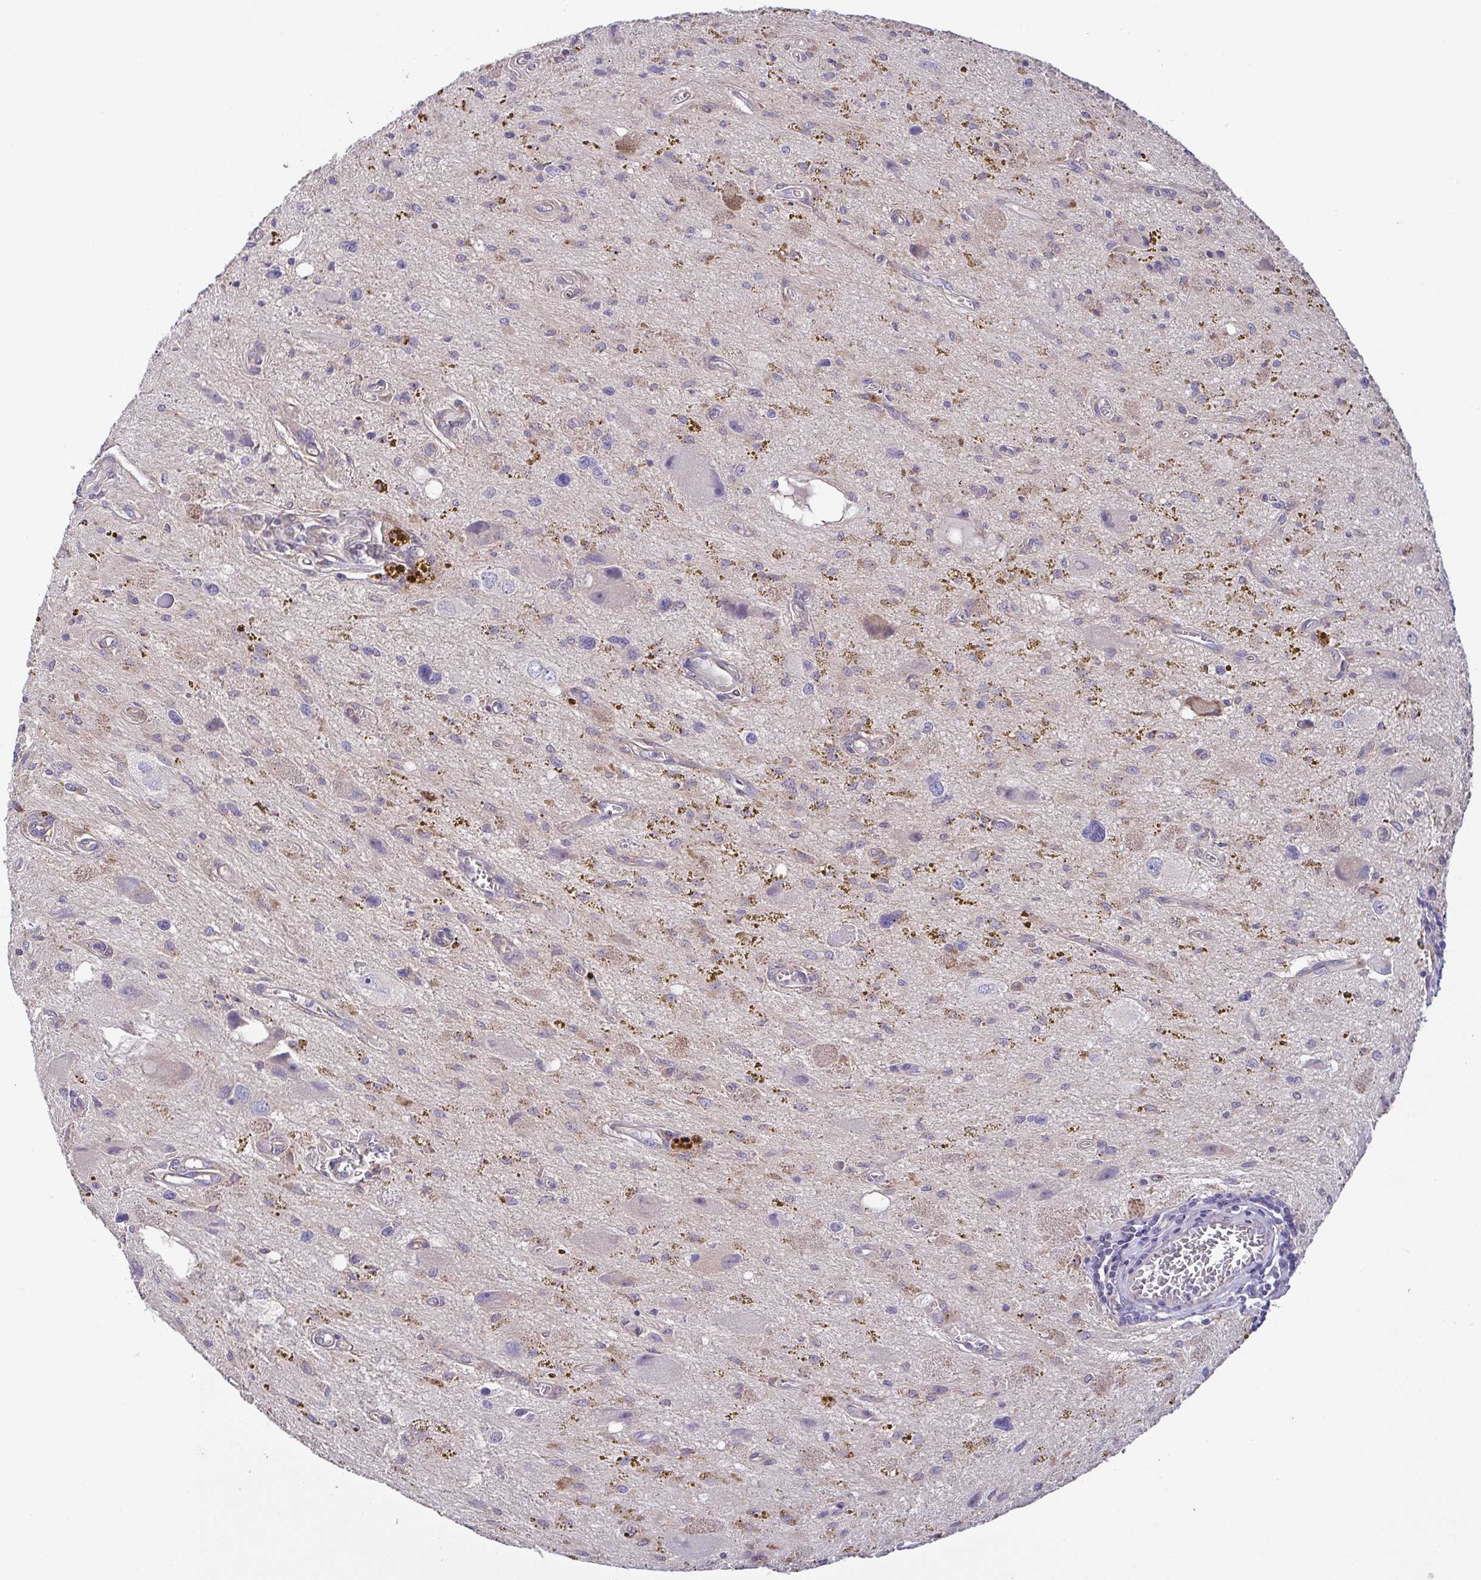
{"staining": {"intensity": "moderate", "quantity": "<25%", "location": "cytoplasmic/membranous"}, "tissue": "glioma", "cell_type": "Tumor cells", "image_type": "cancer", "snomed": [{"axis": "morphology", "description": "Glioma, malignant, Low grade"}, {"axis": "topography", "description": "Cerebellum"}], "caption": "A high-resolution micrograph shows immunohistochemistry staining of glioma, which reveals moderate cytoplasmic/membranous expression in about <25% of tumor cells. (DAB IHC with brightfield microscopy, high magnification).", "gene": "LMF2", "patient": {"sex": "female", "age": 14}}